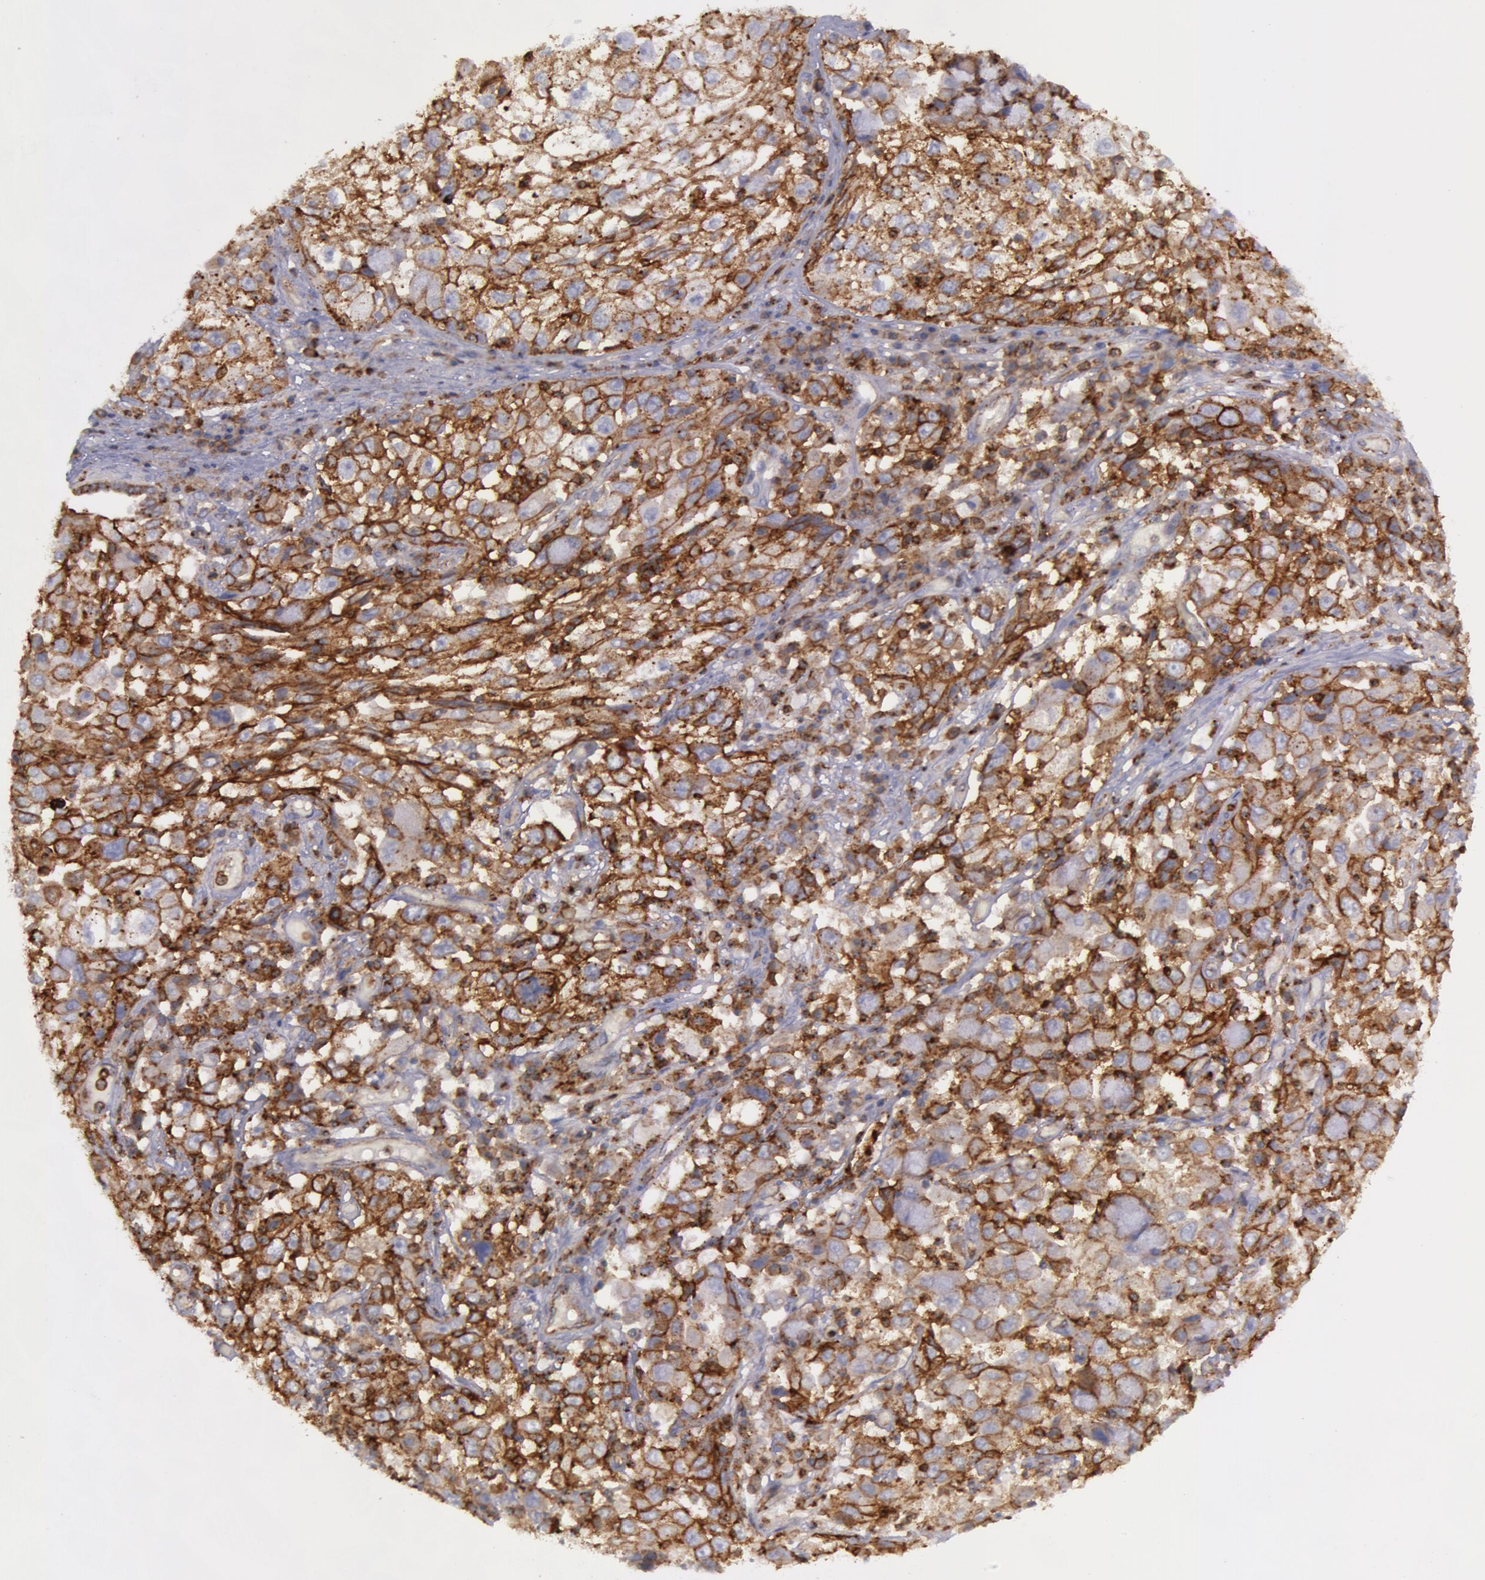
{"staining": {"intensity": "strong", "quantity": ">75%", "location": "cytoplasmic/membranous"}, "tissue": "cervical cancer", "cell_type": "Tumor cells", "image_type": "cancer", "snomed": [{"axis": "morphology", "description": "Squamous cell carcinoma, NOS"}, {"axis": "topography", "description": "Cervix"}], "caption": "Immunohistochemistry micrograph of neoplastic tissue: human cervical cancer (squamous cell carcinoma) stained using immunohistochemistry (IHC) shows high levels of strong protein expression localized specifically in the cytoplasmic/membranous of tumor cells, appearing as a cytoplasmic/membranous brown color.", "gene": "FLOT2", "patient": {"sex": "female", "age": 36}}